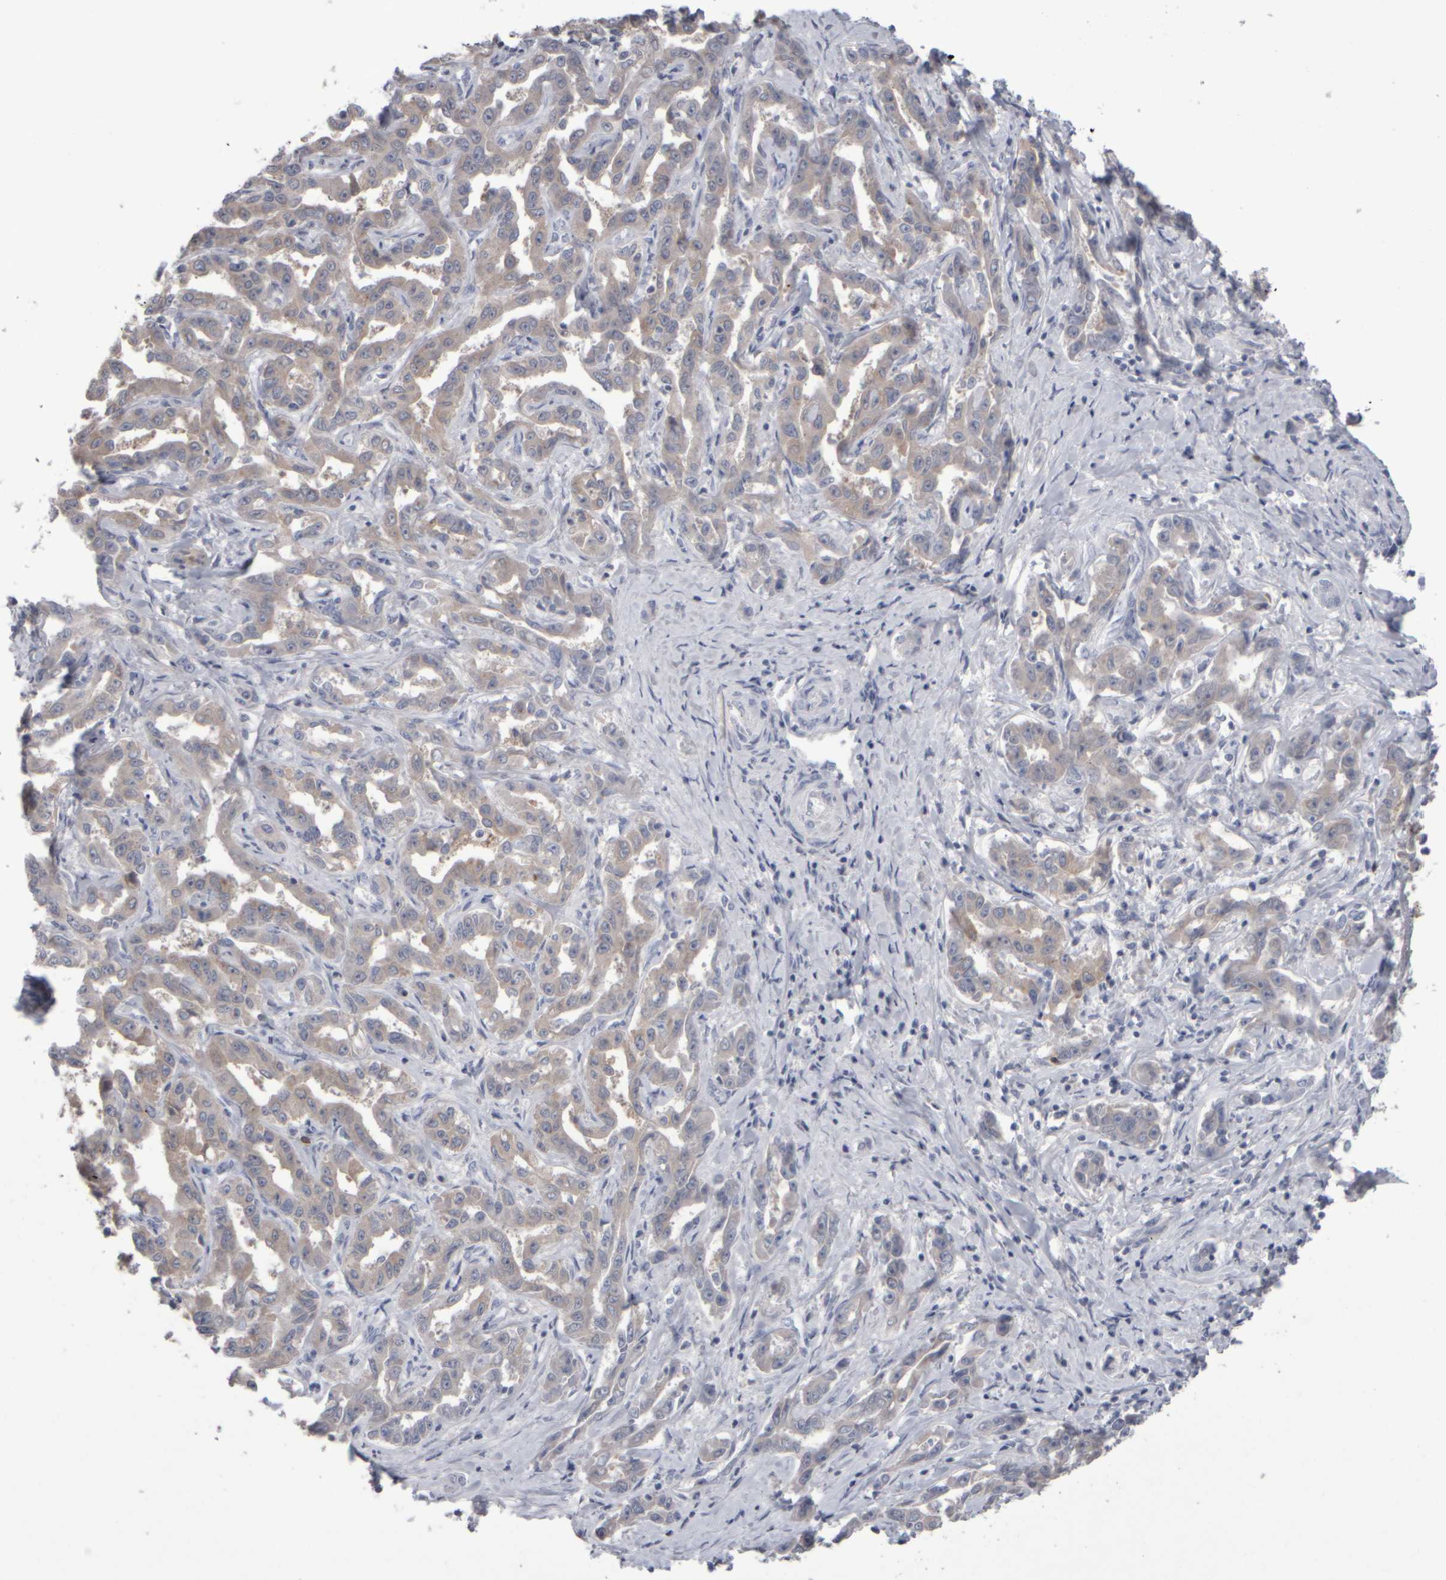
{"staining": {"intensity": "weak", "quantity": "25%-75%", "location": "cytoplasmic/membranous"}, "tissue": "liver cancer", "cell_type": "Tumor cells", "image_type": "cancer", "snomed": [{"axis": "morphology", "description": "Cholangiocarcinoma"}, {"axis": "topography", "description": "Liver"}], "caption": "Tumor cells reveal low levels of weak cytoplasmic/membranous expression in approximately 25%-75% of cells in liver cholangiocarcinoma.", "gene": "EPHX2", "patient": {"sex": "male", "age": 59}}